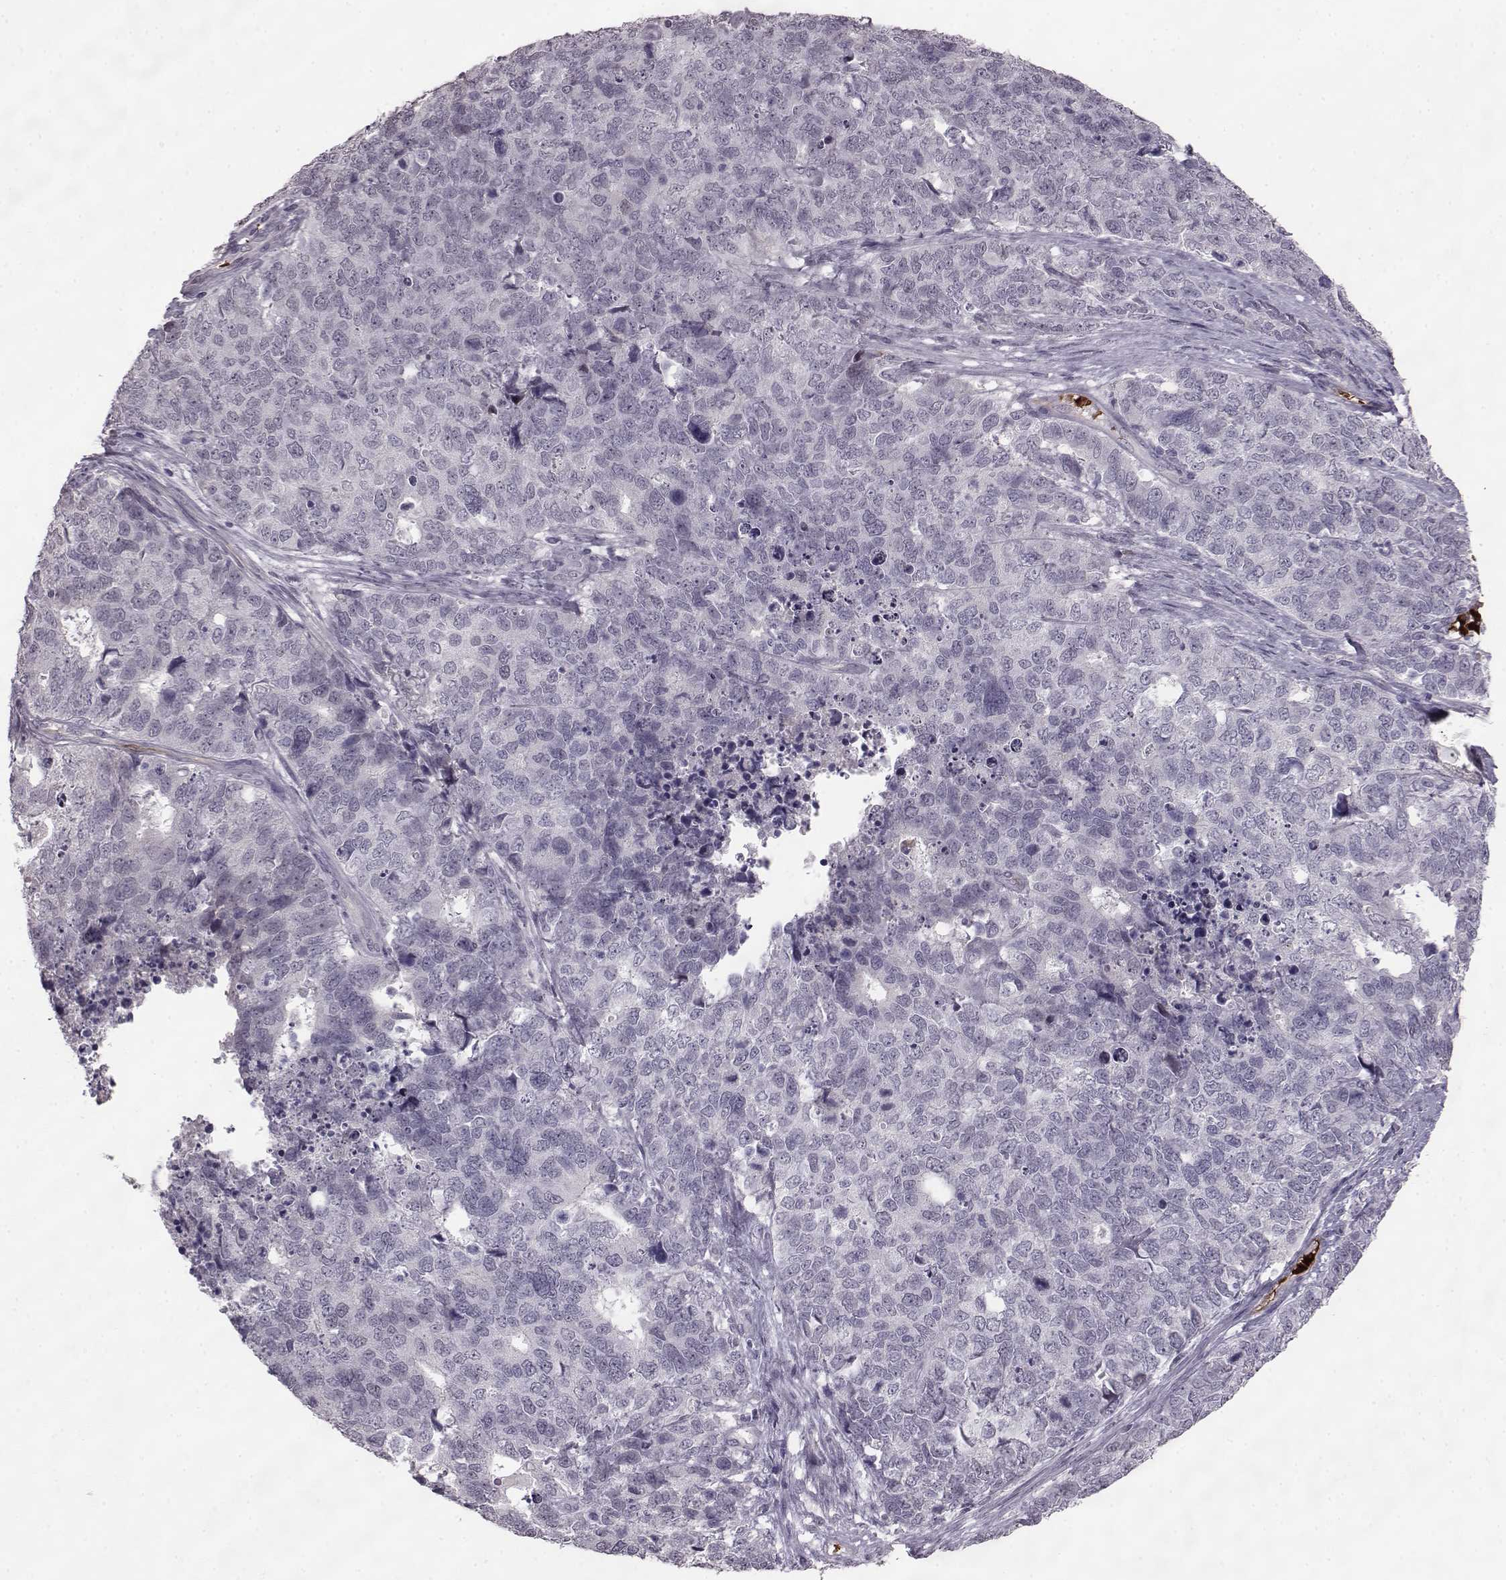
{"staining": {"intensity": "negative", "quantity": "none", "location": "none"}, "tissue": "cervical cancer", "cell_type": "Tumor cells", "image_type": "cancer", "snomed": [{"axis": "morphology", "description": "Squamous cell carcinoma, NOS"}, {"axis": "topography", "description": "Cervix"}], "caption": "Immunohistochemistry (IHC) micrograph of squamous cell carcinoma (cervical) stained for a protein (brown), which reveals no staining in tumor cells. (DAB (3,3'-diaminobenzidine) IHC visualized using brightfield microscopy, high magnification).", "gene": "PROP1", "patient": {"sex": "female", "age": 63}}